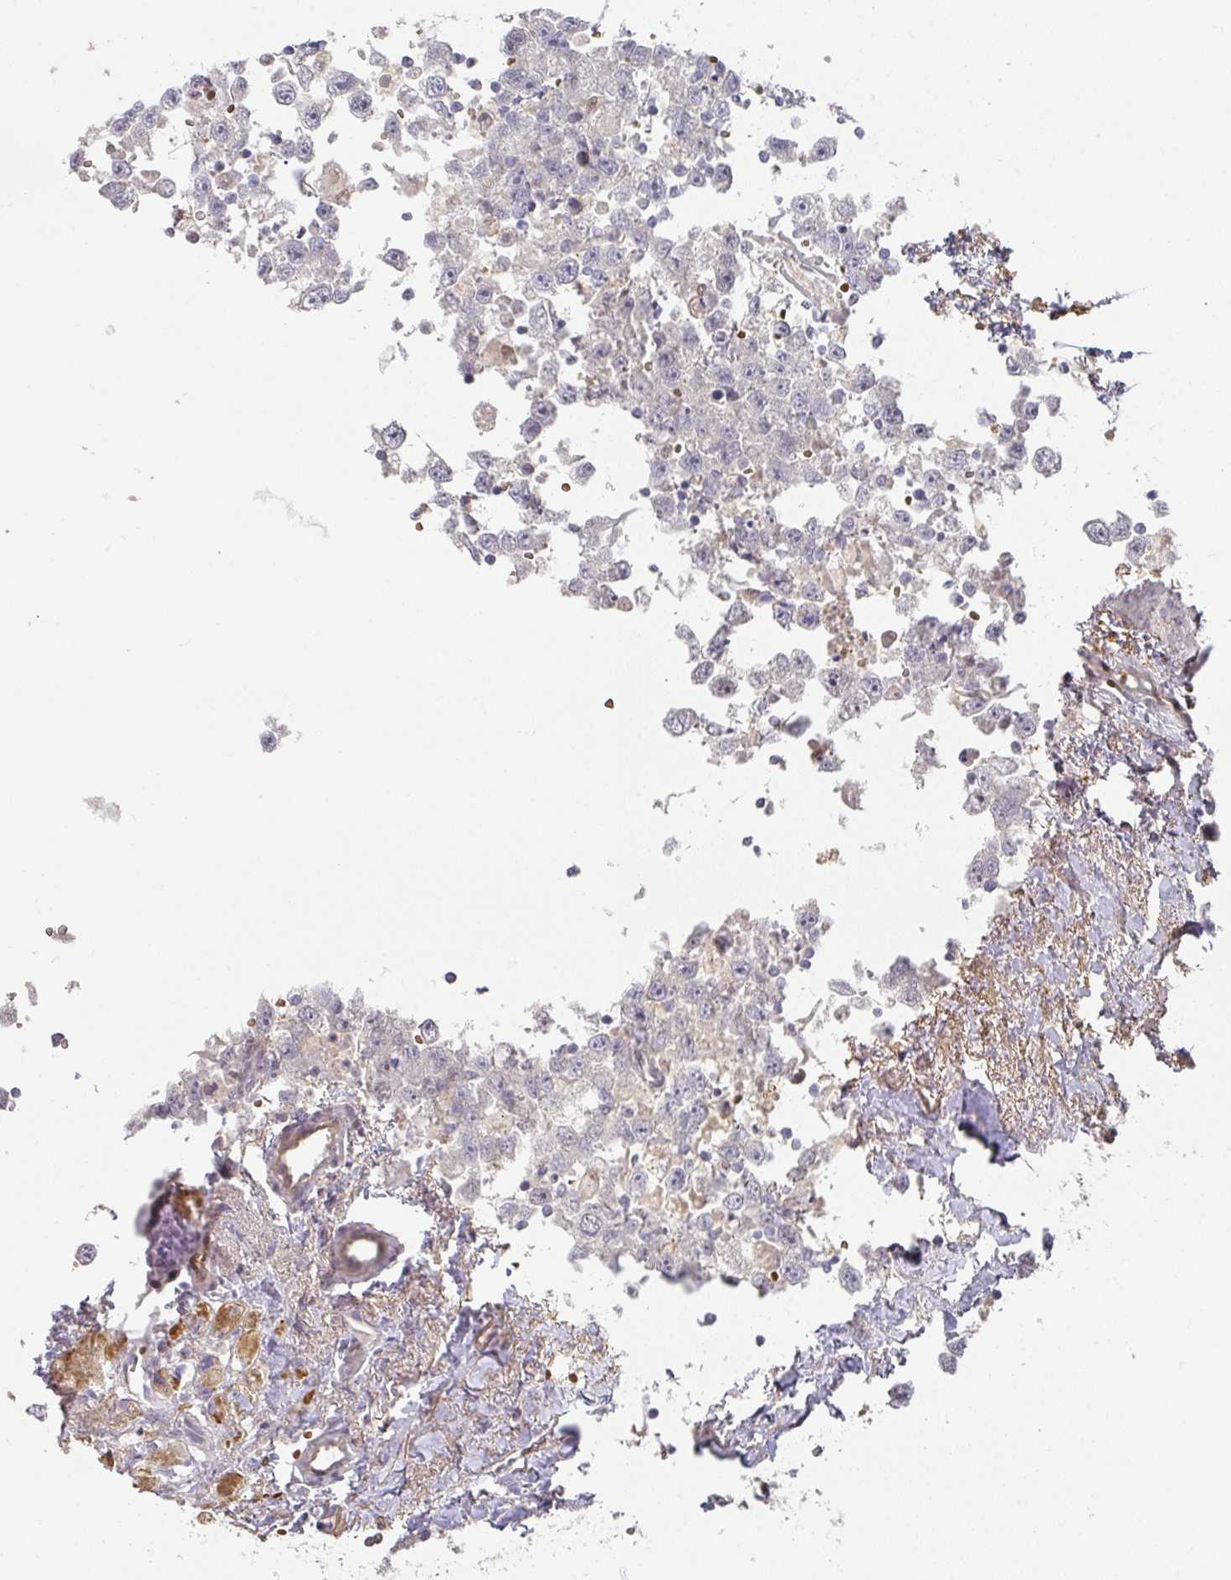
{"staining": {"intensity": "negative", "quantity": "none", "location": "none"}, "tissue": "testis cancer", "cell_type": "Tumor cells", "image_type": "cancer", "snomed": [{"axis": "morphology", "description": "Carcinoma, Embryonal, NOS"}, {"axis": "topography", "description": "Testis"}], "caption": "Immunohistochemistry (IHC) image of human testis embryonal carcinoma stained for a protein (brown), which exhibits no expression in tumor cells. (Stains: DAB IHC with hematoxylin counter stain, Microscopy: brightfield microscopy at high magnification).", "gene": "FOXN4", "patient": {"sex": "male", "age": 83}}